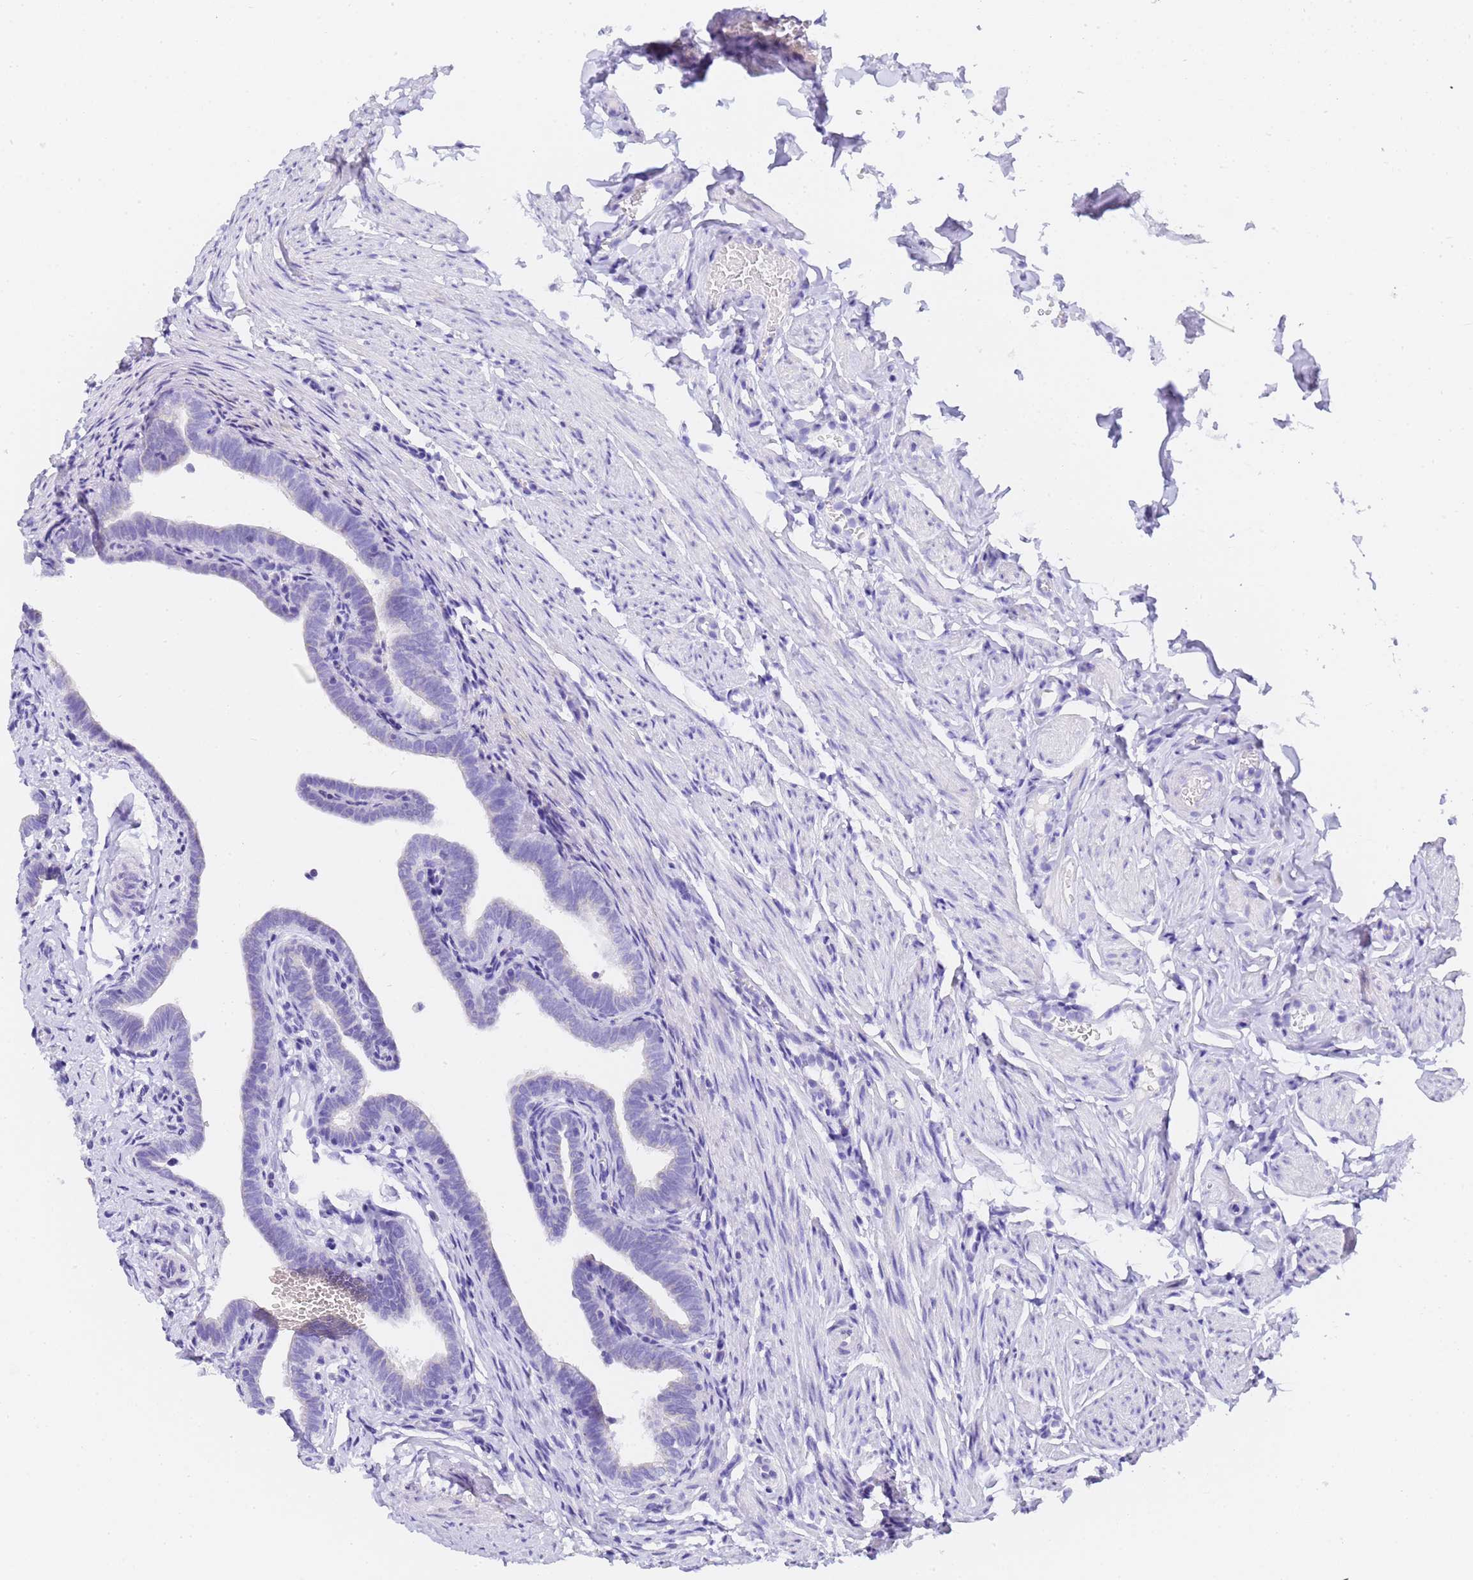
{"staining": {"intensity": "negative", "quantity": "none", "location": "none"}, "tissue": "fallopian tube", "cell_type": "Glandular cells", "image_type": "normal", "snomed": [{"axis": "morphology", "description": "Normal tissue, NOS"}, {"axis": "topography", "description": "Fallopian tube"}], "caption": "Image shows no significant protein expression in glandular cells of benign fallopian tube. The staining was performed using DAB (3,3'-diaminobenzidine) to visualize the protein expression in brown, while the nuclei were stained in blue with hematoxylin (Magnification: 20x).", "gene": "GABRA1", "patient": {"sex": "female", "age": 36}}